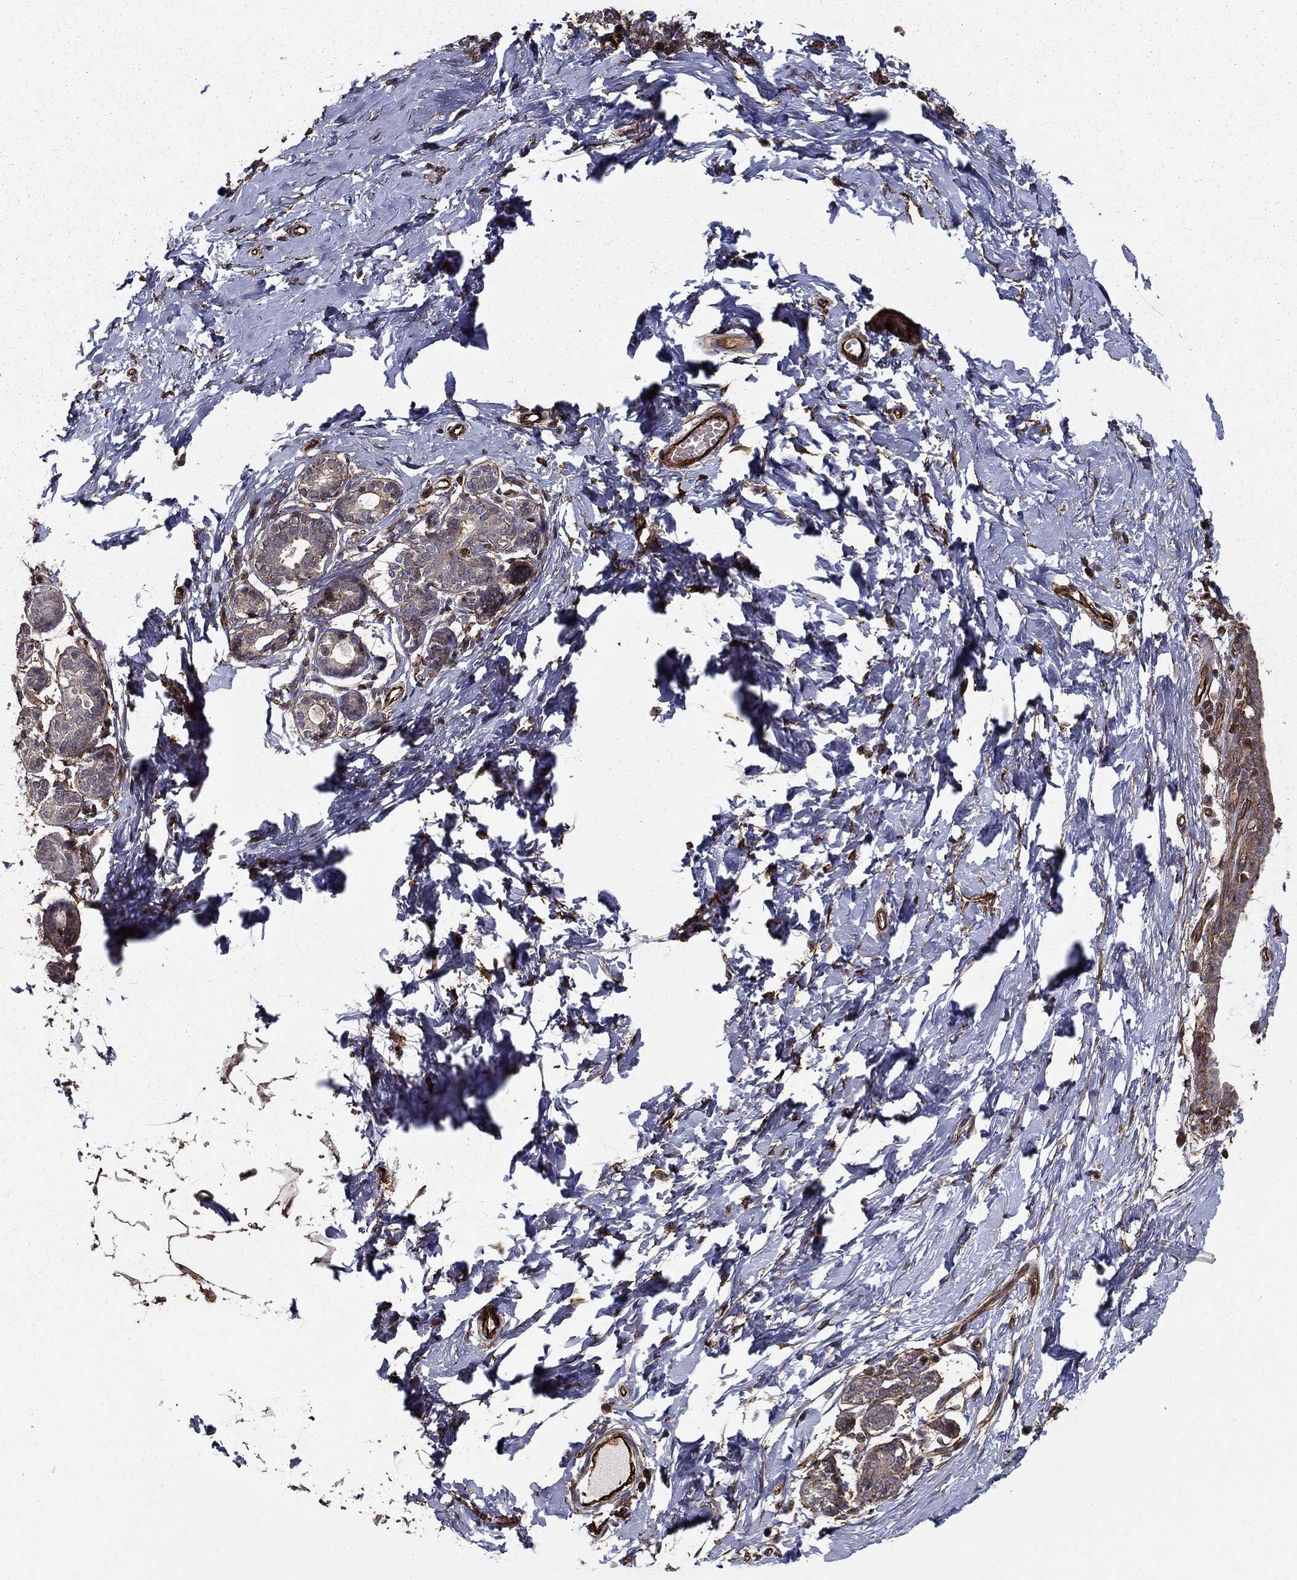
{"staining": {"intensity": "negative", "quantity": "none", "location": "none"}, "tissue": "breast", "cell_type": "Adipocytes", "image_type": "normal", "snomed": [{"axis": "morphology", "description": "Normal tissue, NOS"}, {"axis": "topography", "description": "Breast"}], "caption": "Immunohistochemistry (IHC) photomicrograph of unremarkable breast: human breast stained with DAB shows no significant protein positivity in adipocytes. (DAB (3,3'-diaminobenzidine) immunohistochemistry visualized using brightfield microscopy, high magnification).", "gene": "ADM", "patient": {"sex": "female", "age": 37}}